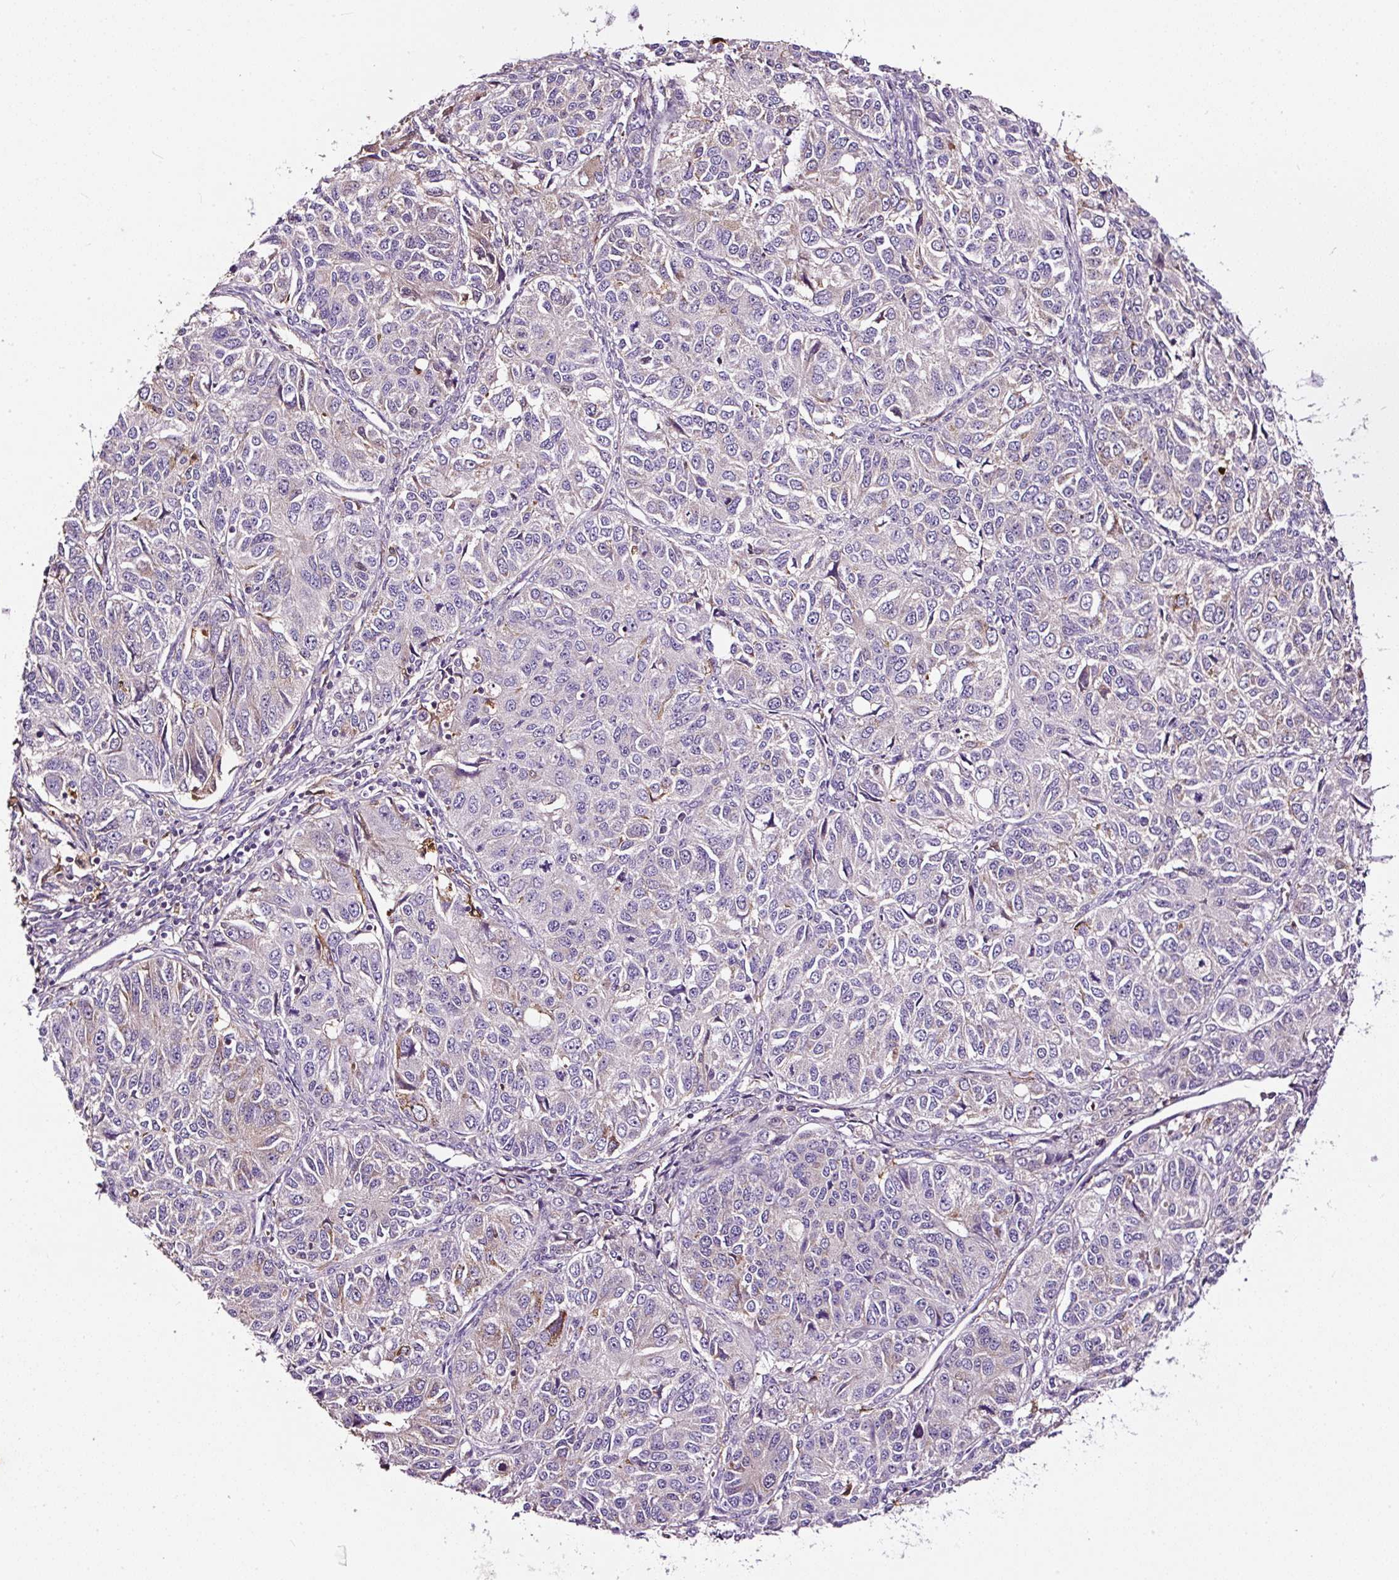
{"staining": {"intensity": "negative", "quantity": "none", "location": "none"}, "tissue": "ovarian cancer", "cell_type": "Tumor cells", "image_type": "cancer", "snomed": [{"axis": "morphology", "description": "Carcinoma, endometroid"}, {"axis": "topography", "description": "Ovary"}], "caption": "Immunohistochemistry (IHC) photomicrograph of neoplastic tissue: human ovarian cancer (endometroid carcinoma) stained with DAB reveals no significant protein expression in tumor cells.", "gene": "LRRC24", "patient": {"sex": "female", "age": 51}}